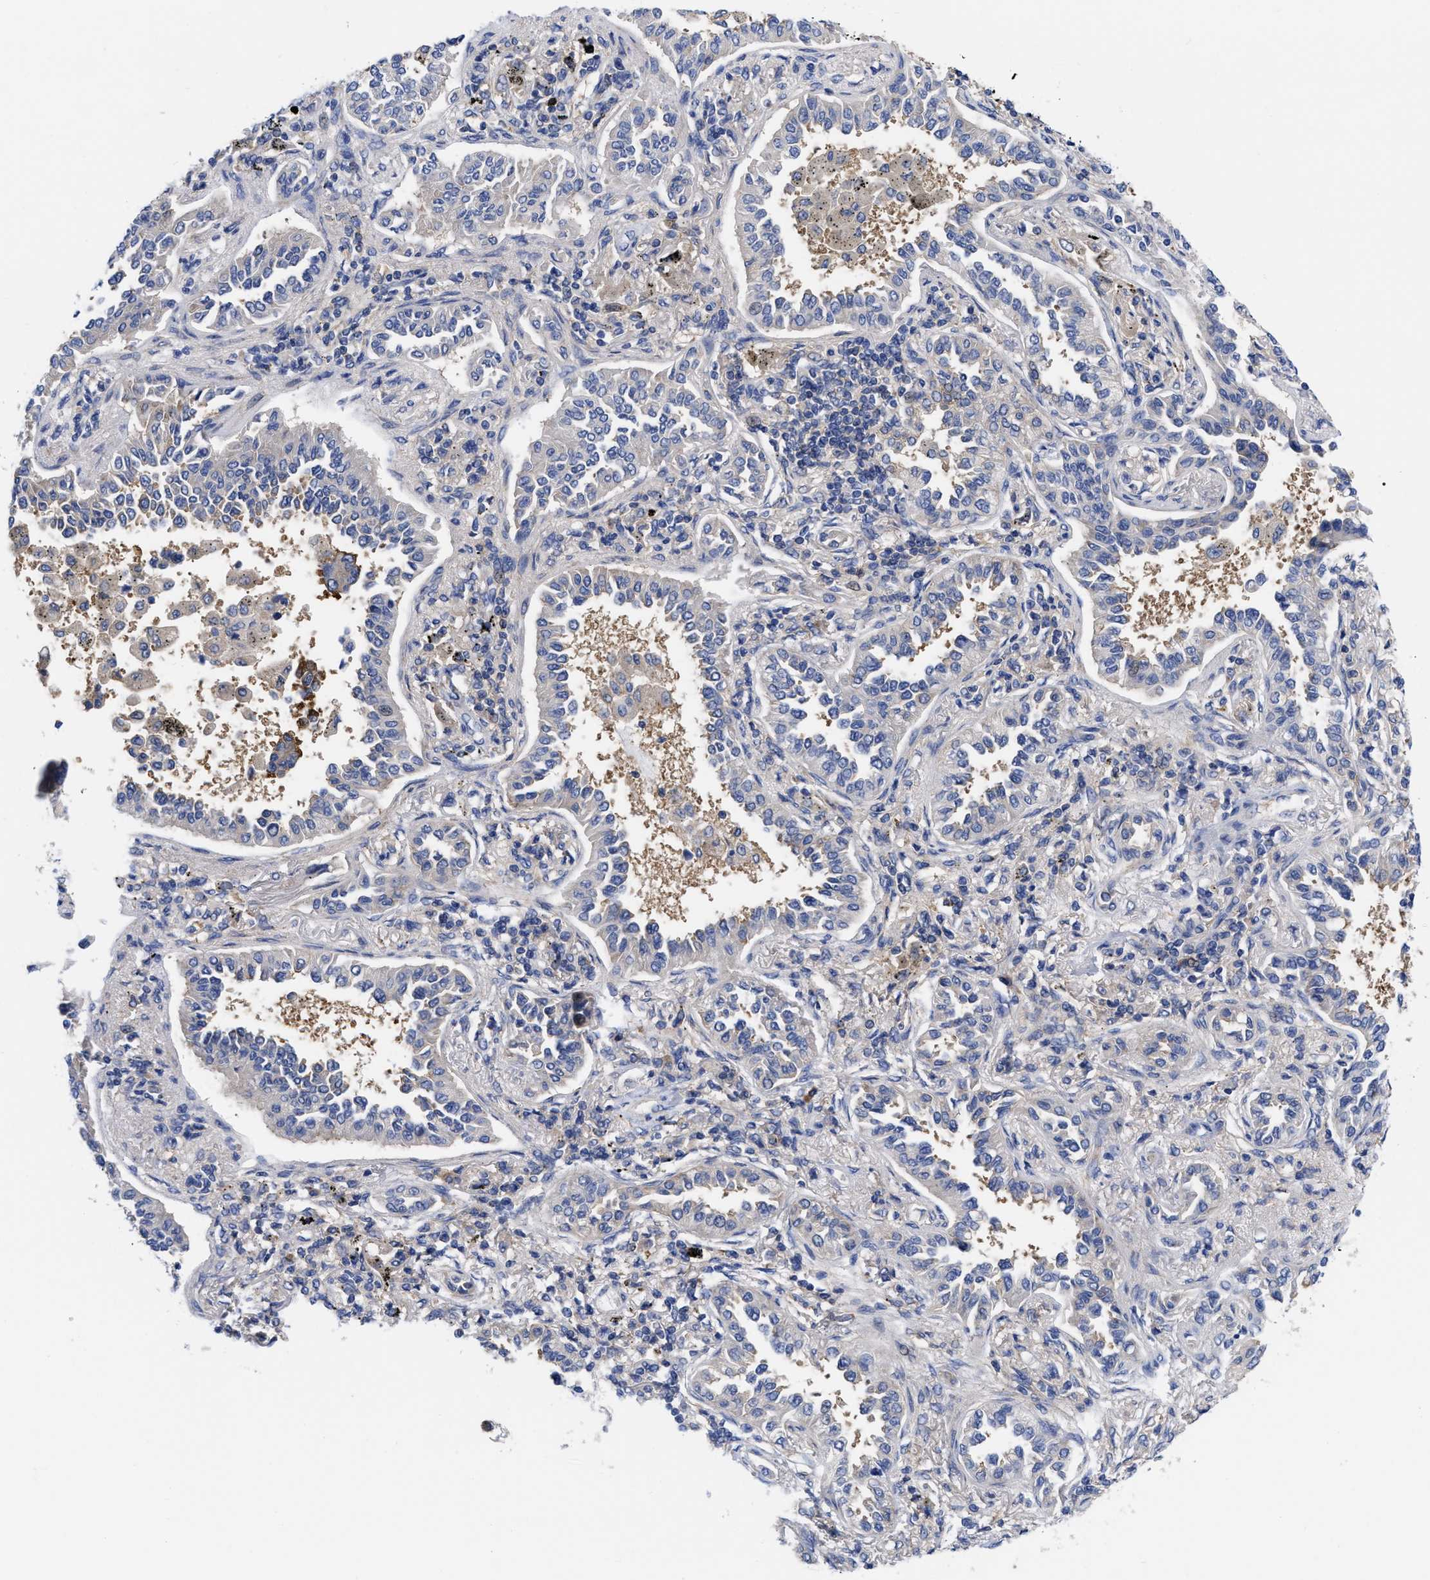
{"staining": {"intensity": "negative", "quantity": "none", "location": "none"}, "tissue": "lung cancer", "cell_type": "Tumor cells", "image_type": "cancer", "snomed": [{"axis": "morphology", "description": "Normal tissue, NOS"}, {"axis": "morphology", "description": "Adenocarcinoma, NOS"}, {"axis": "topography", "description": "Lung"}], "caption": "Immunohistochemical staining of lung cancer exhibits no significant staining in tumor cells.", "gene": "RBKS", "patient": {"sex": "male", "age": 59}}